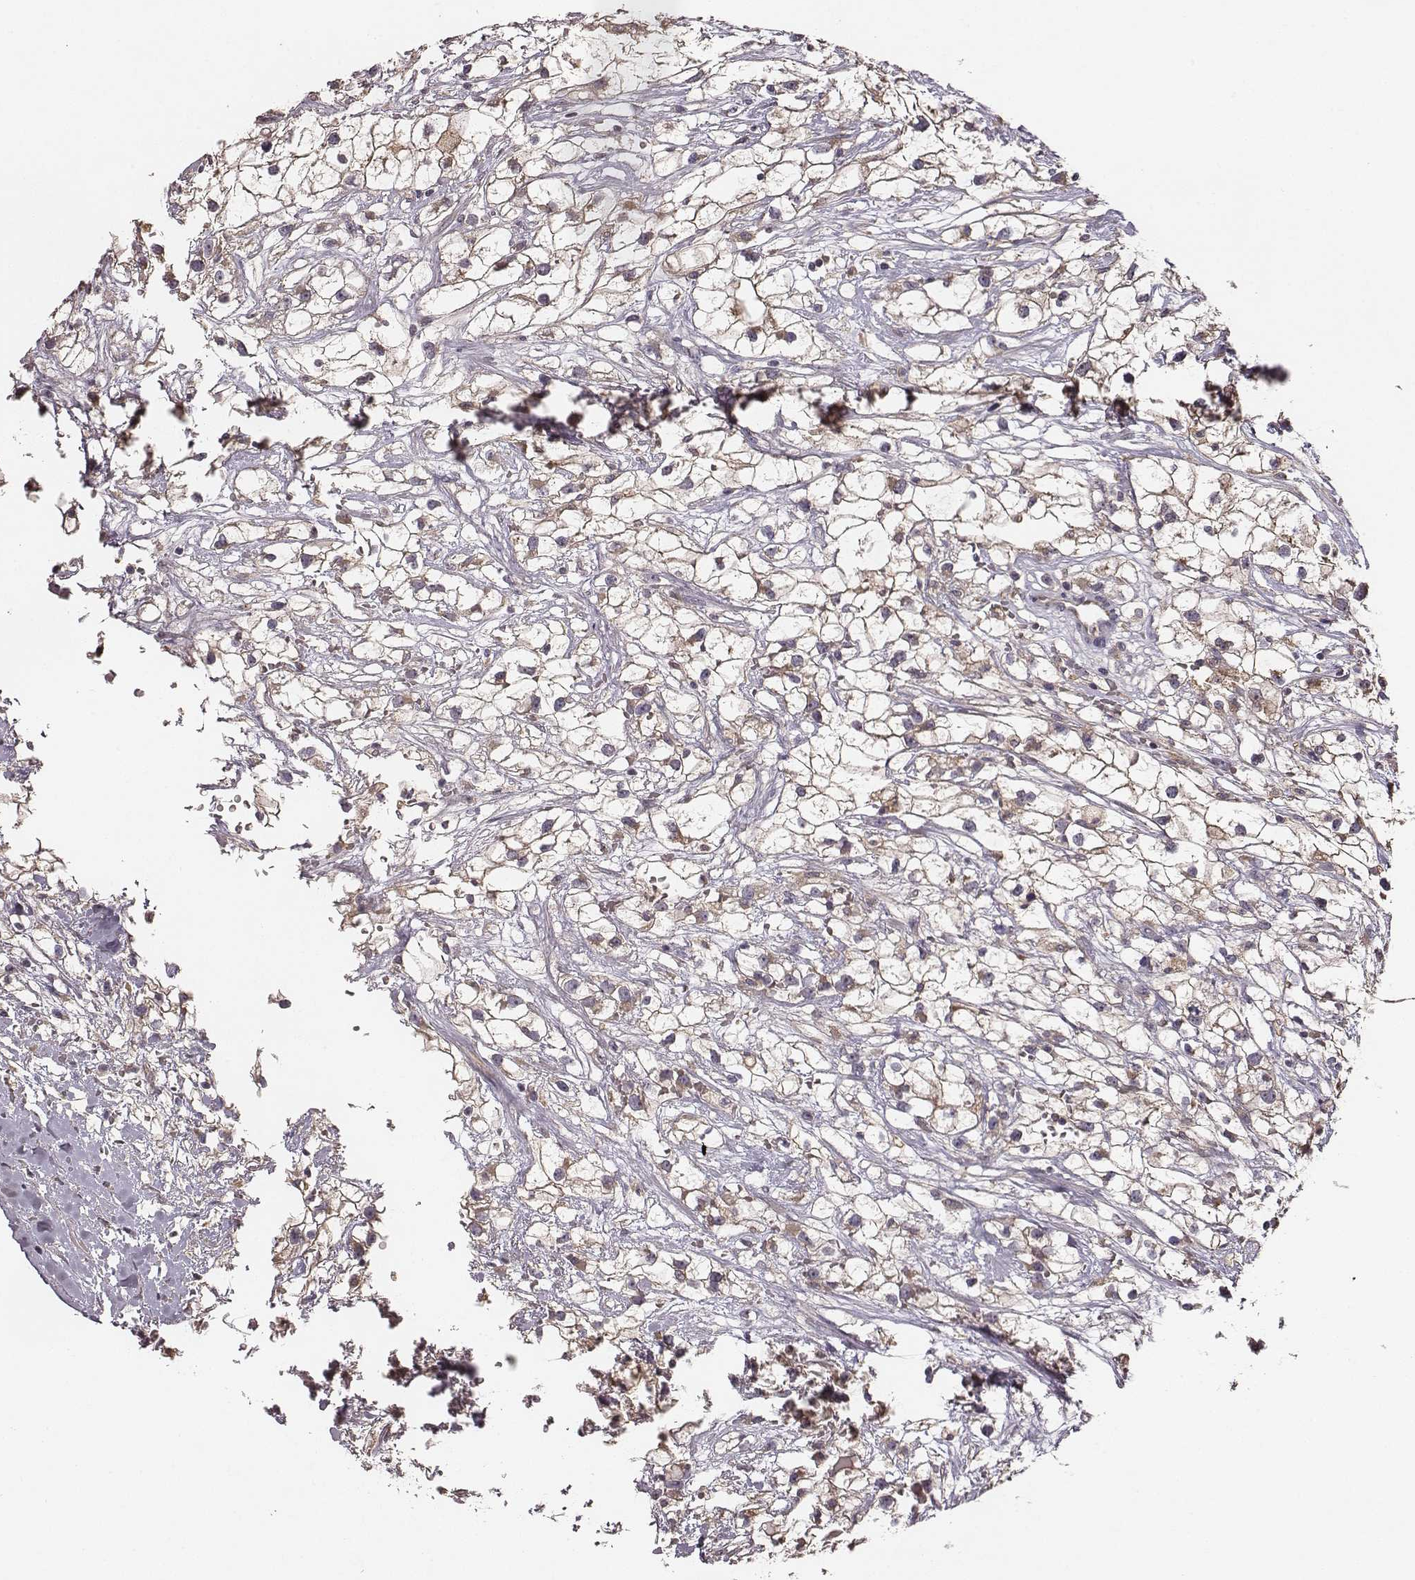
{"staining": {"intensity": "moderate", "quantity": ">75%", "location": "cytoplasmic/membranous"}, "tissue": "renal cancer", "cell_type": "Tumor cells", "image_type": "cancer", "snomed": [{"axis": "morphology", "description": "Adenocarcinoma, NOS"}, {"axis": "topography", "description": "Kidney"}], "caption": "The image displays a brown stain indicating the presence of a protein in the cytoplasmic/membranous of tumor cells in renal cancer.", "gene": "VPS26A", "patient": {"sex": "male", "age": 59}}